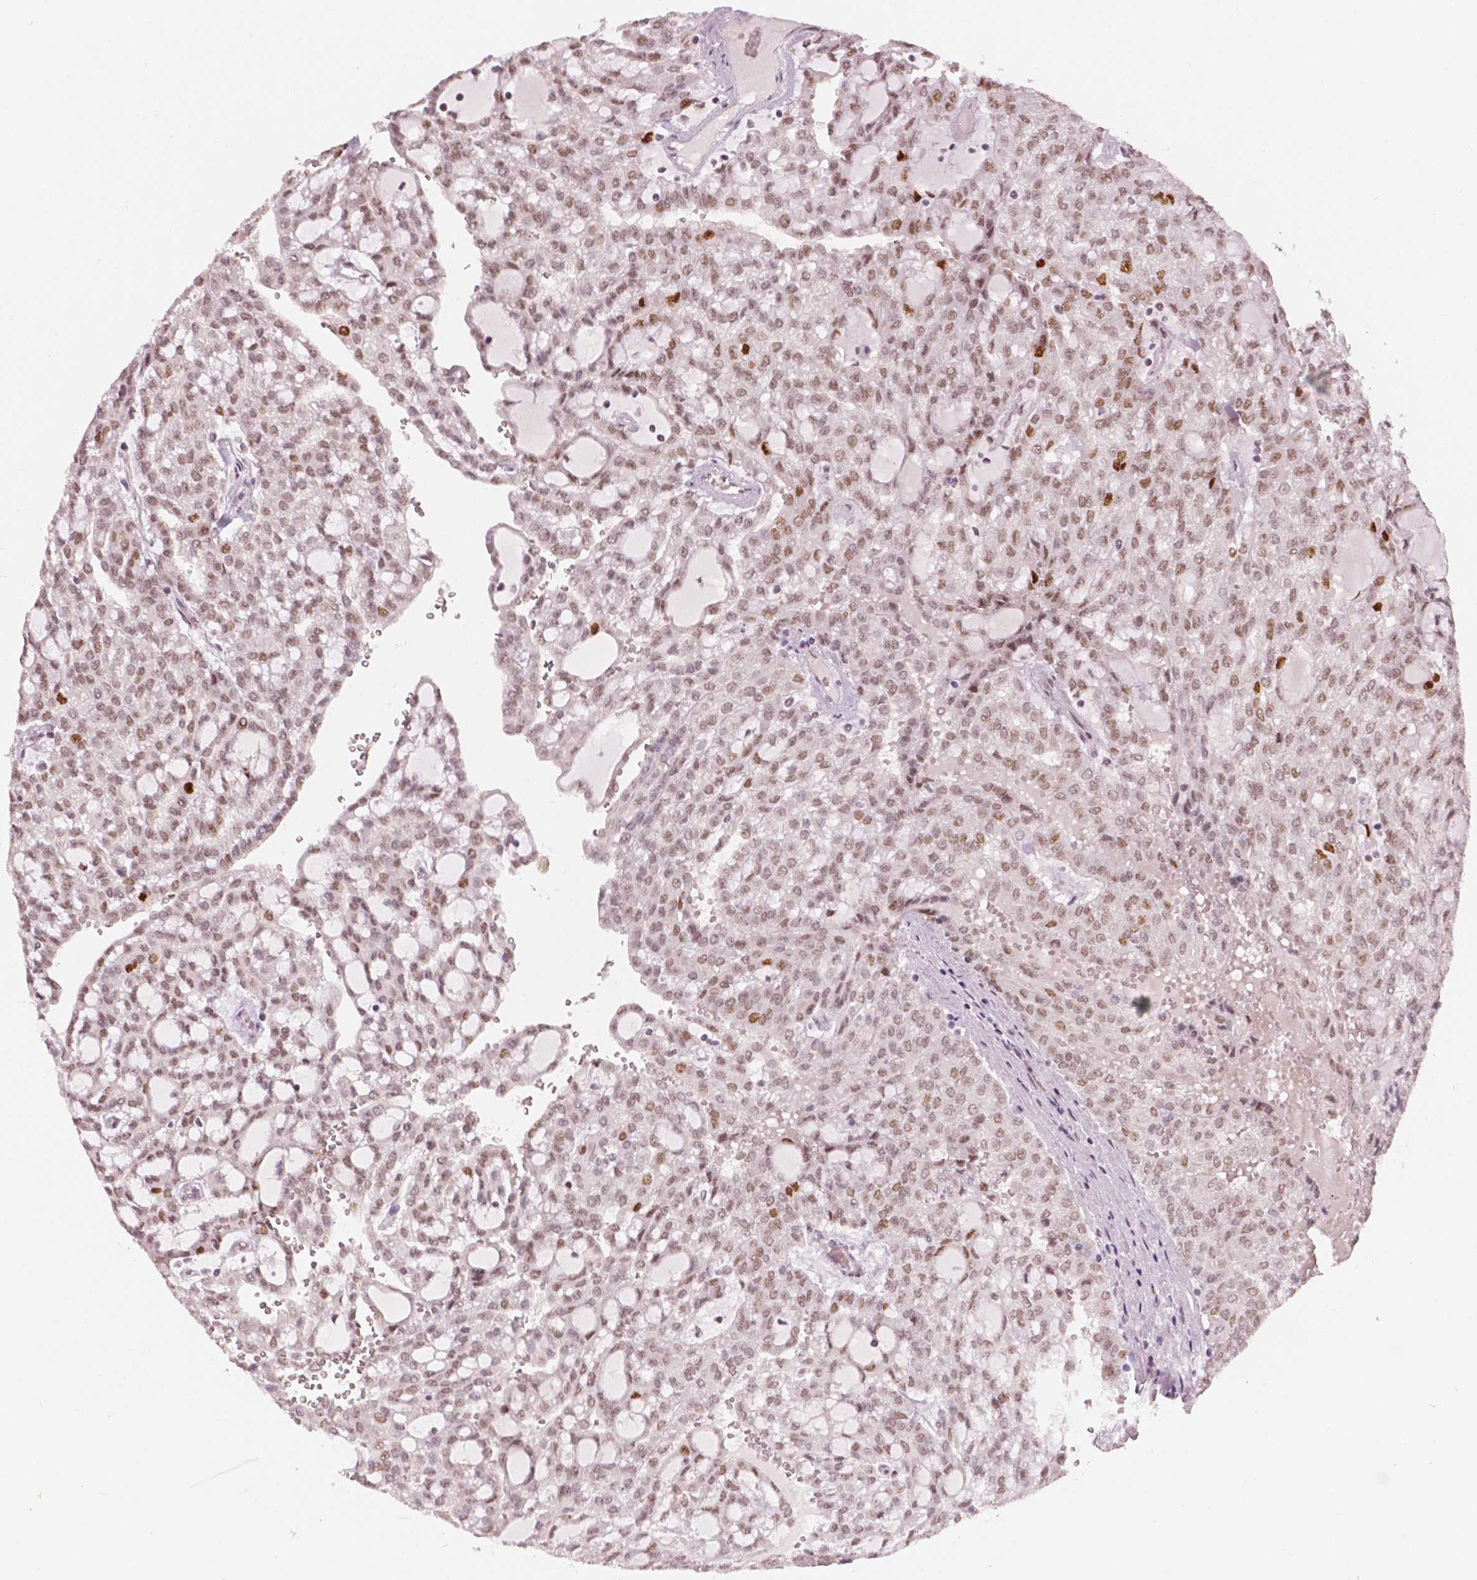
{"staining": {"intensity": "moderate", "quantity": "25%-75%", "location": "nuclear"}, "tissue": "renal cancer", "cell_type": "Tumor cells", "image_type": "cancer", "snomed": [{"axis": "morphology", "description": "Adenocarcinoma, NOS"}, {"axis": "topography", "description": "Kidney"}], "caption": "Renal cancer stained for a protein (brown) displays moderate nuclear positive expression in approximately 25%-75% of tumor cells.", "gene": "NSD2", "patient": {"sex": "male", "age": 63}}